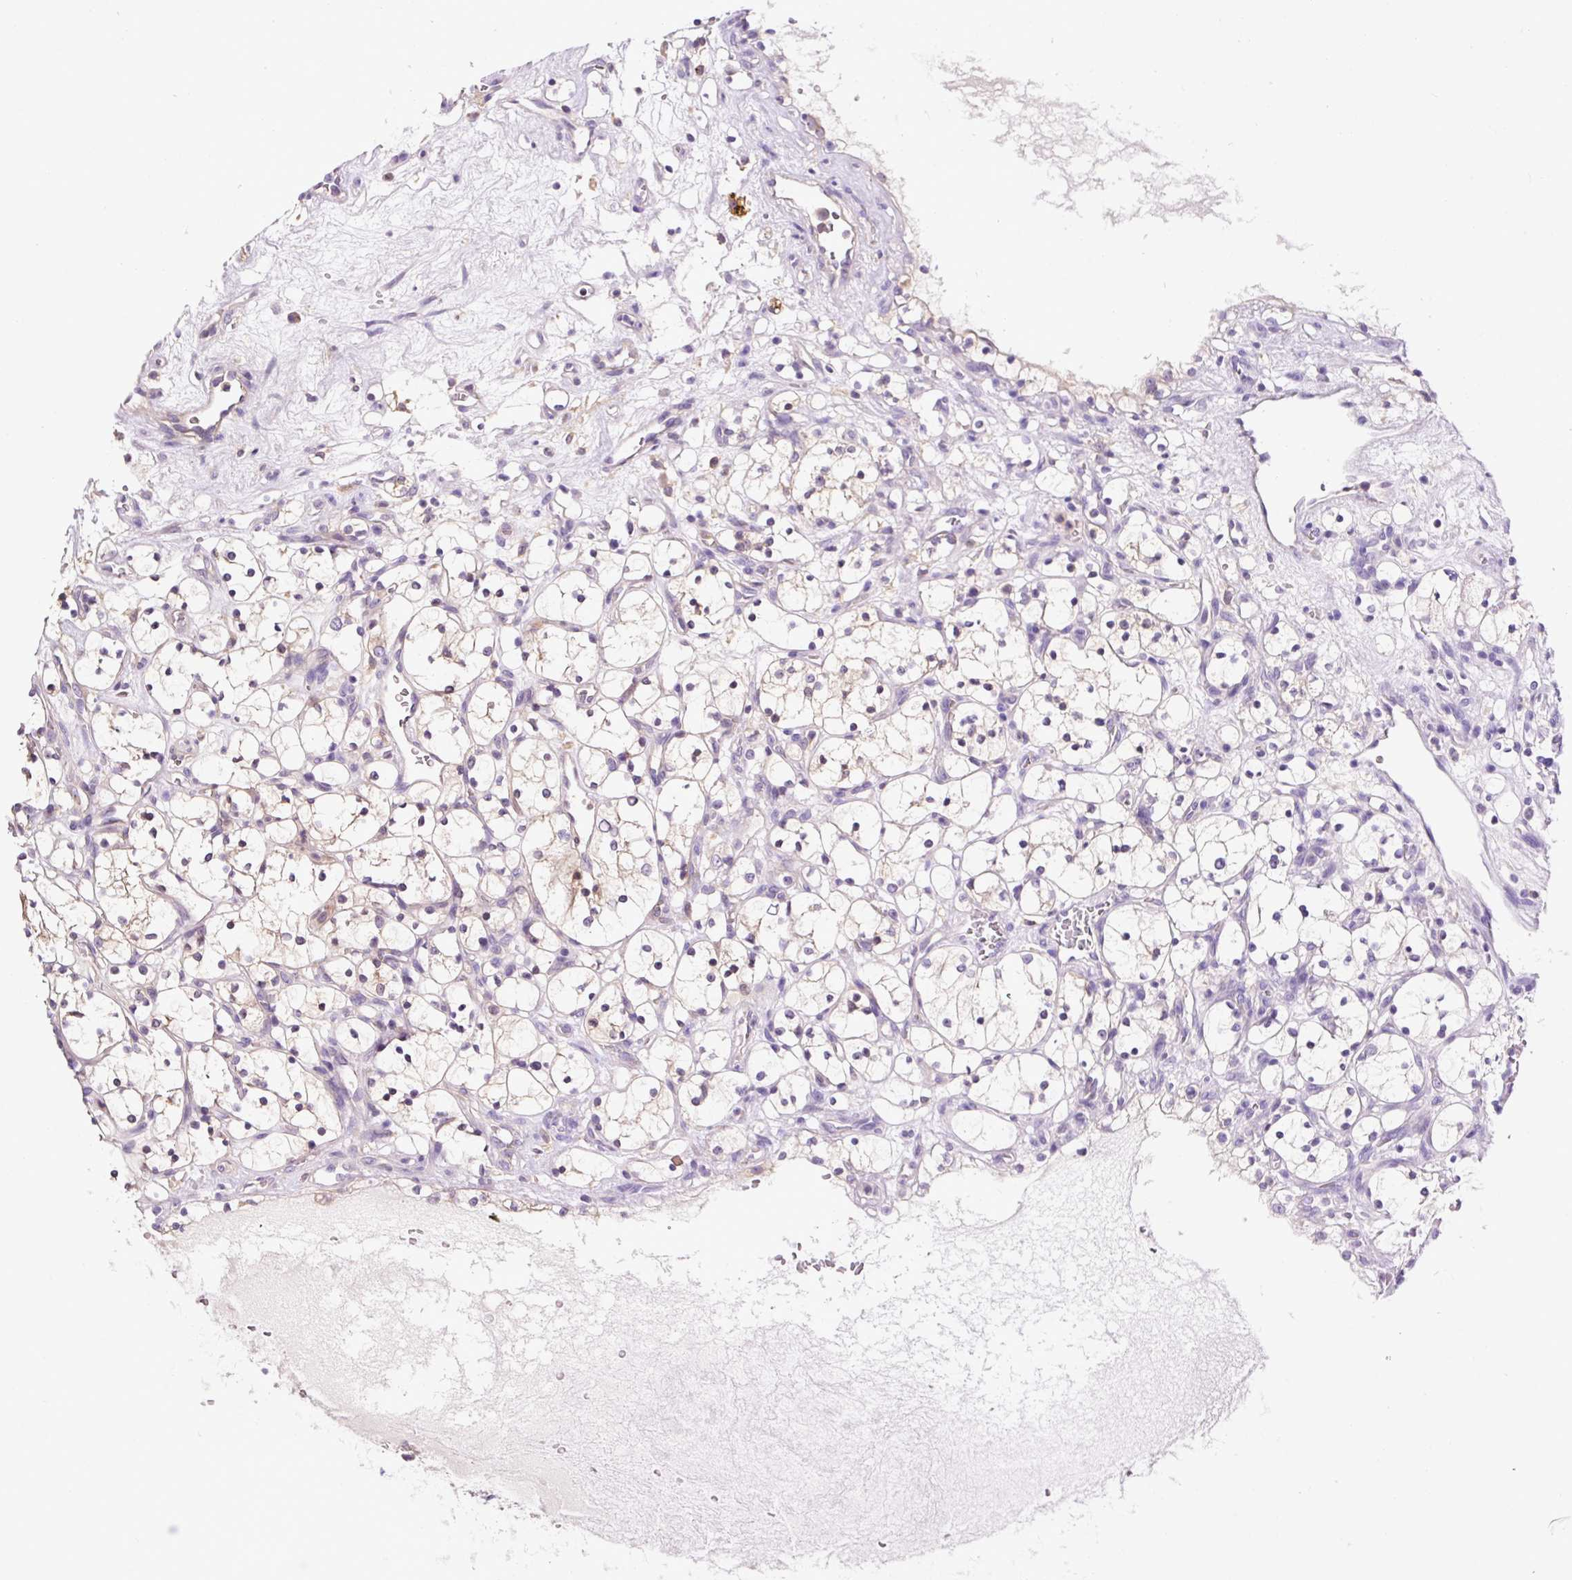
{"staining": {"intensity": "weak", "quantity": "25%-75%", "location": "cytoplasmic/membranous"}, "tissue": "renal cancer", "cell_type": "Tumor cells", "image_type": "cancer", "snomed": [{"axis": "morphology", "description": "Adenocarcinoma, NOS"}, {"axis": "topography", "description": "Kidney"}], "caption": "Immunohistochemistry (IHC) photomicrograph of neoplastic tissue: human adenocarcinoma (renal) stained using immunohistochemistry demonstrates low levels of weak protein expression localized specifically in the cytoplasmic/membranous of tumor cells, appearing as a cytoplasmic/membranous brown color.", "gene": "CCDC28A", "patient": {"sex": "female", "age": 69}}